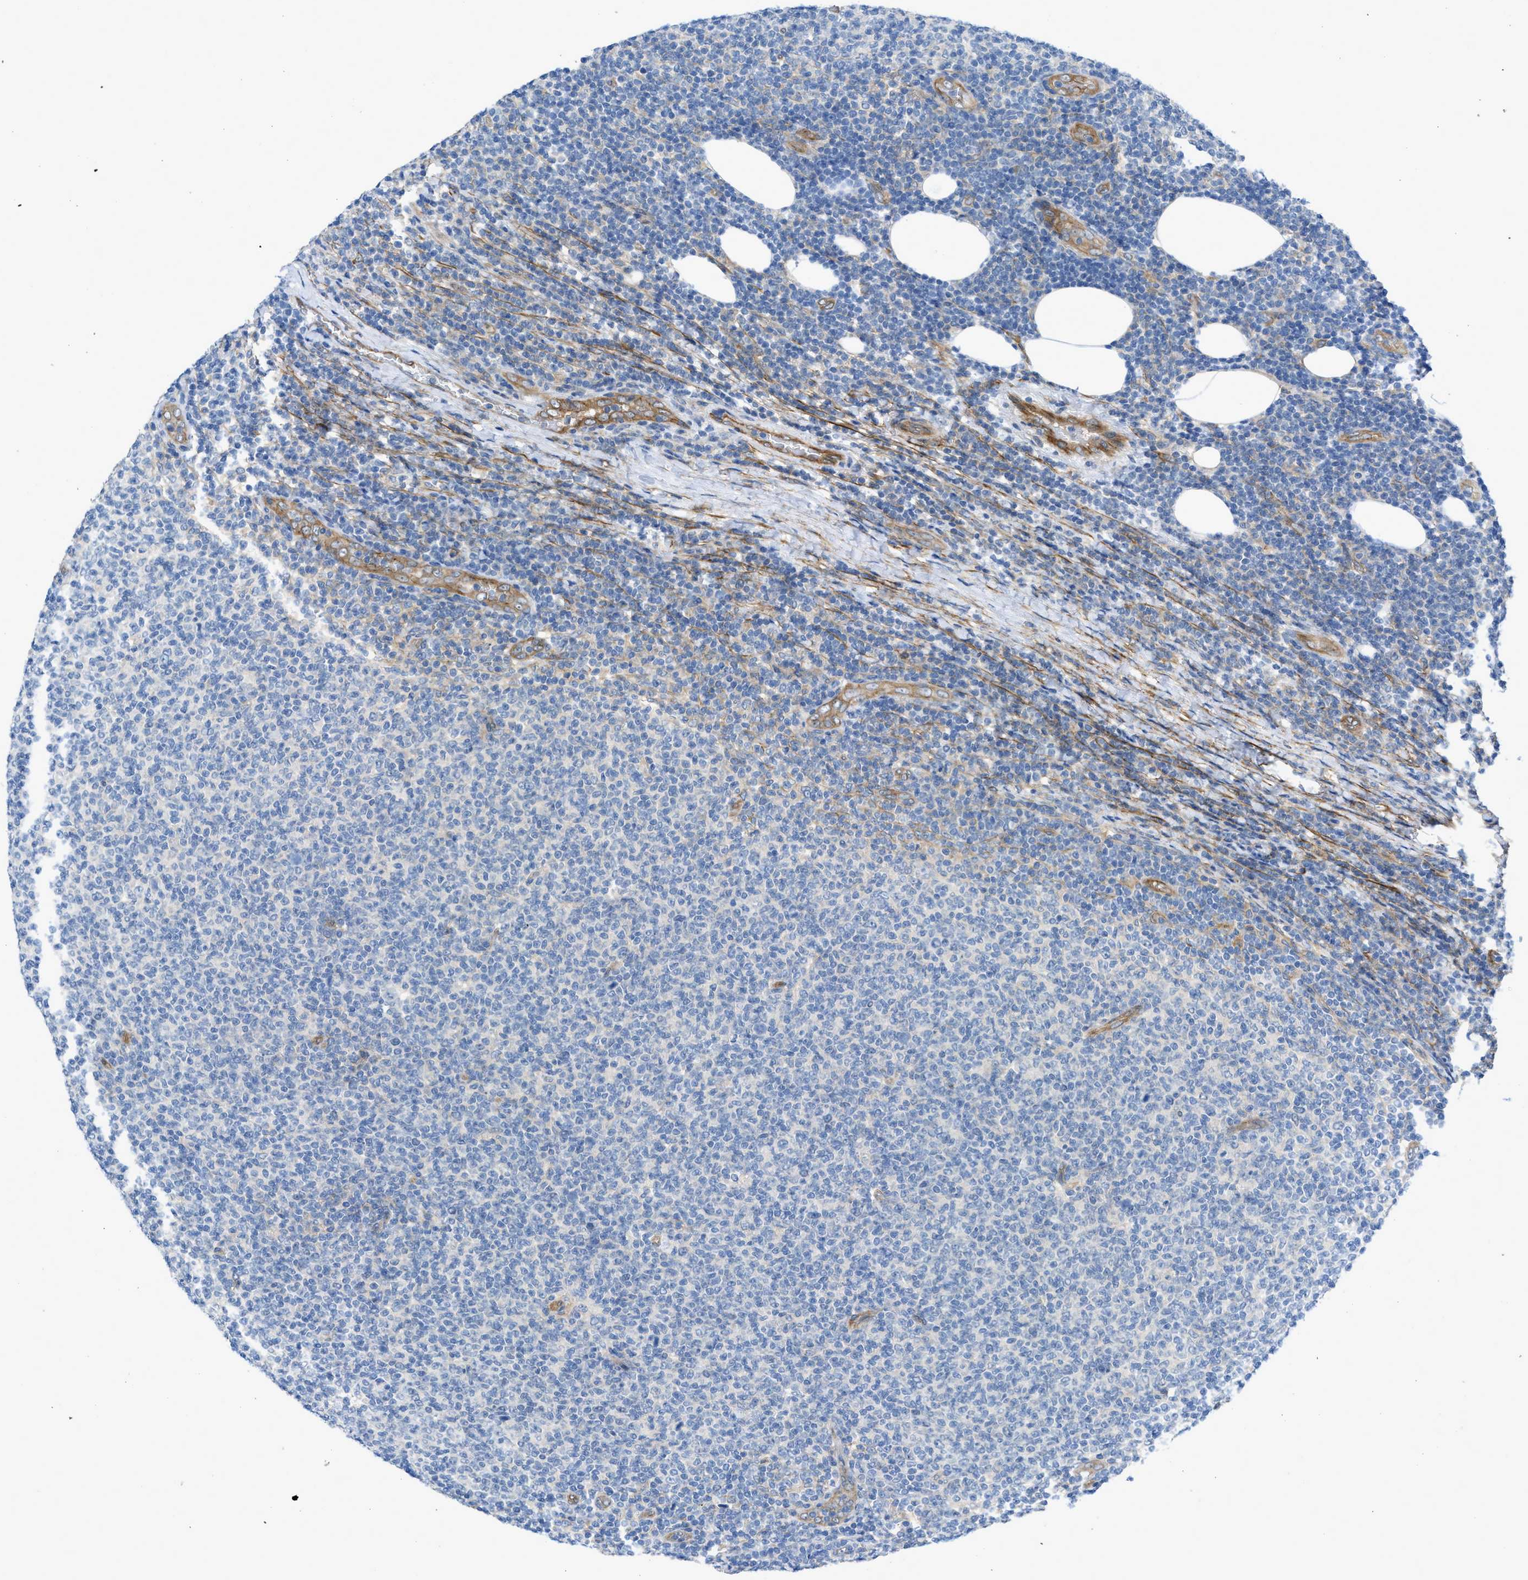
{"staining": {"intensity": "negative", "quantity": "none", "location": "none"}, "tissue": "lymphoma", "cell_type": "Tumor cells", "image_type": "cancer", "snomed": [{"axis": "morphology", "description": "Malignant lymphoma, non-Hodgkin's type, Low grade"}, {"axis": "topography", "description": "Lymph node"}], "caption": "Human lymphoma stained for a protein using IHC displays no expression in tumor cells.", "gene": "PDLIM5", "patient": {"sex": "male", "age": 66}}